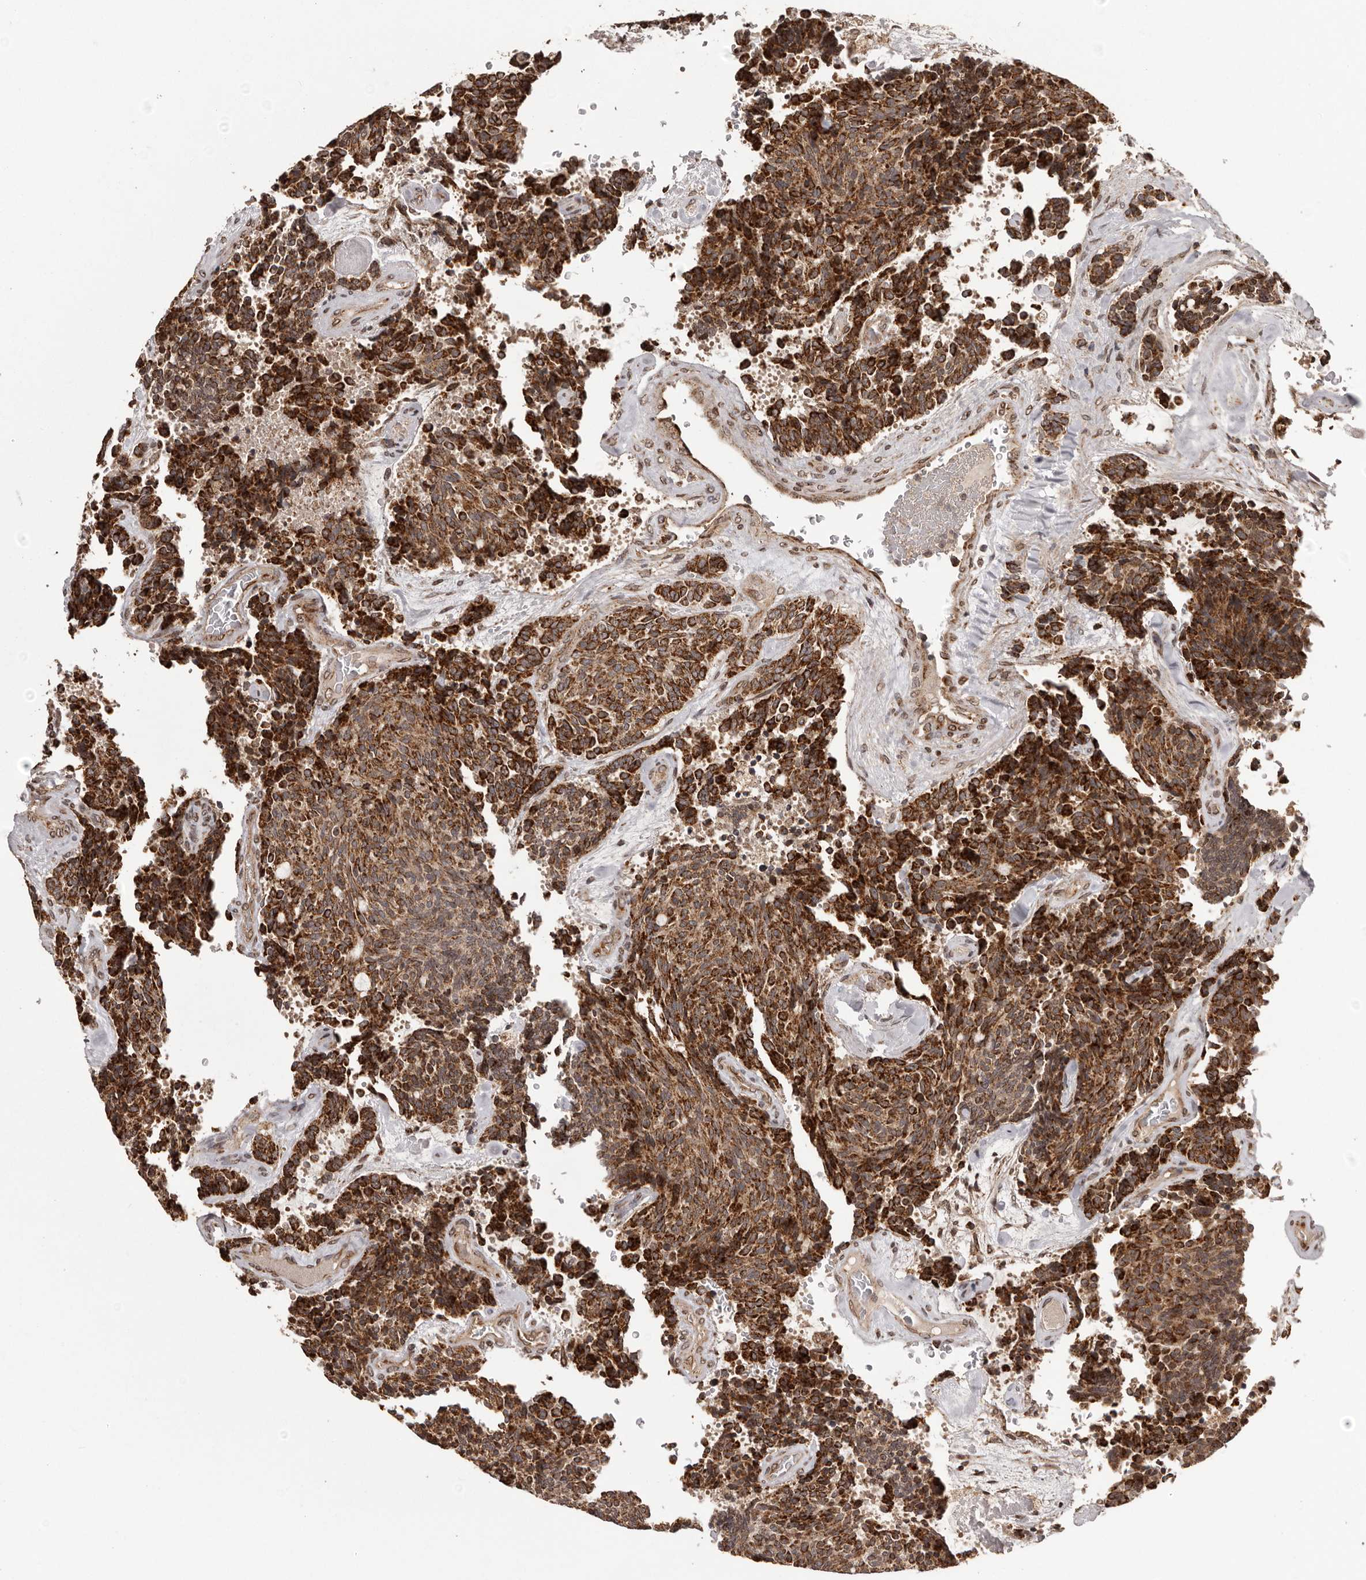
{"staining": {"intensity": "strong", "quantity": ">75%", "location": "cytoplasmic/membranous"}, "tissue": "carcinoid", "cell_type": "Tumor cells", "image_type": "cancer", "snomed": [{"axis": "morphology", "description": "Carcinoid, malignant, NOS"}, {"axis": "topography", "description": "Pancreas"}], "caption": "Carcinoid was stained to show a protein in brown. There is high levels of strong cytoplasmic/membranous positivity in approximately >75% of tumor cells. The staining was performed using DAB, with brown indicating positive protein expression. Nuclei are stained blue with hematoxylin.", "gene": "CHRM2", "patient": {"sex": "female", "age": 54}}